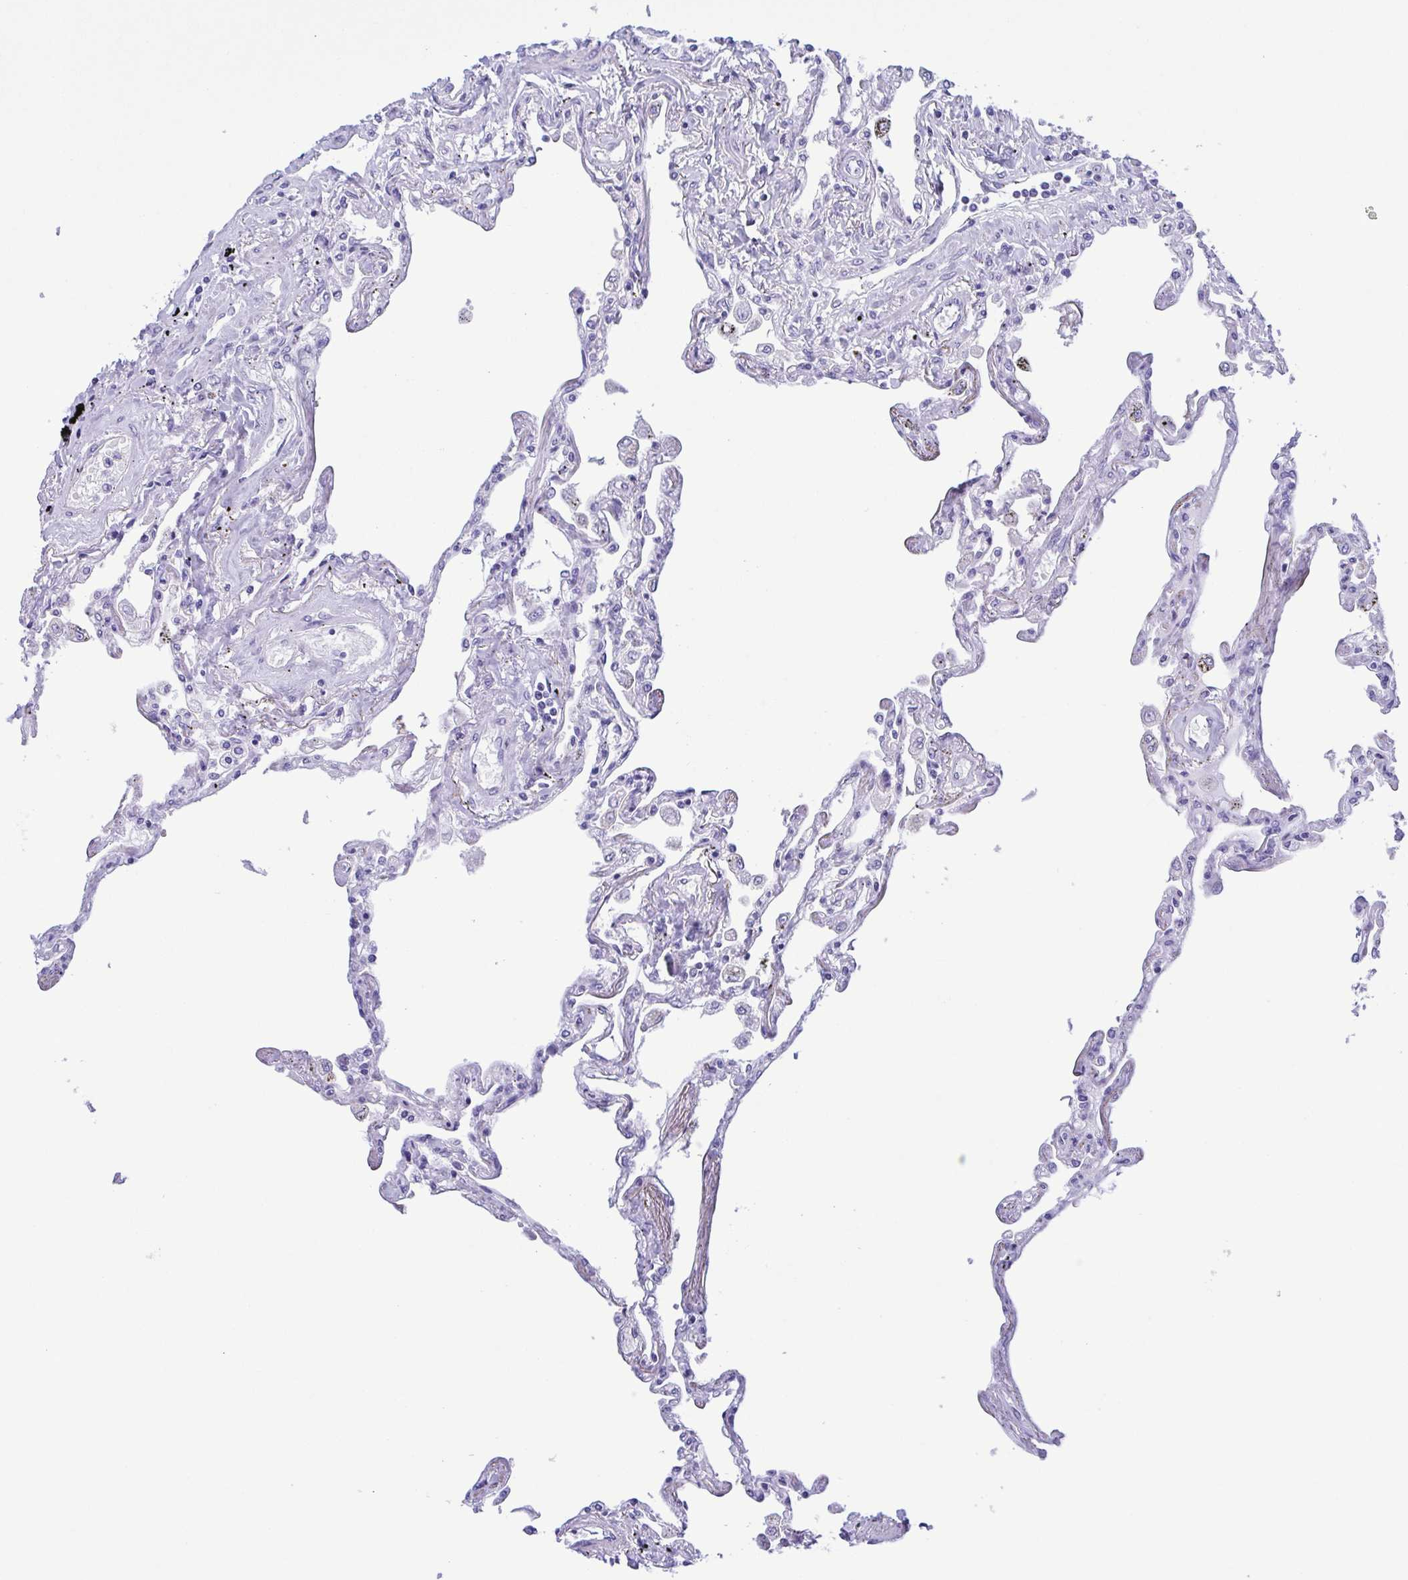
{"staining": {"intensity": "negative", "quantity": "none", "location": "none"}, "tissue": "lung", "cell_type": "Alveolar cells", "image_type": "normal", "snomed": [{"axis": "morphology", "description": "Normal tissue, NOS"}, {"axis": "morphology", "description": "Adenocarcinoma, NOS"}, {"axis": "topography", "description": "Cartilage tissue"}, {"axis": "topography", "description": "Lung"}], "caption": "A photomicrograph of lung stained for a protein displays no brown staining in alveolar cells.", "gene": "TSPY10", "patient": {"sex": "female", "age": 67}}